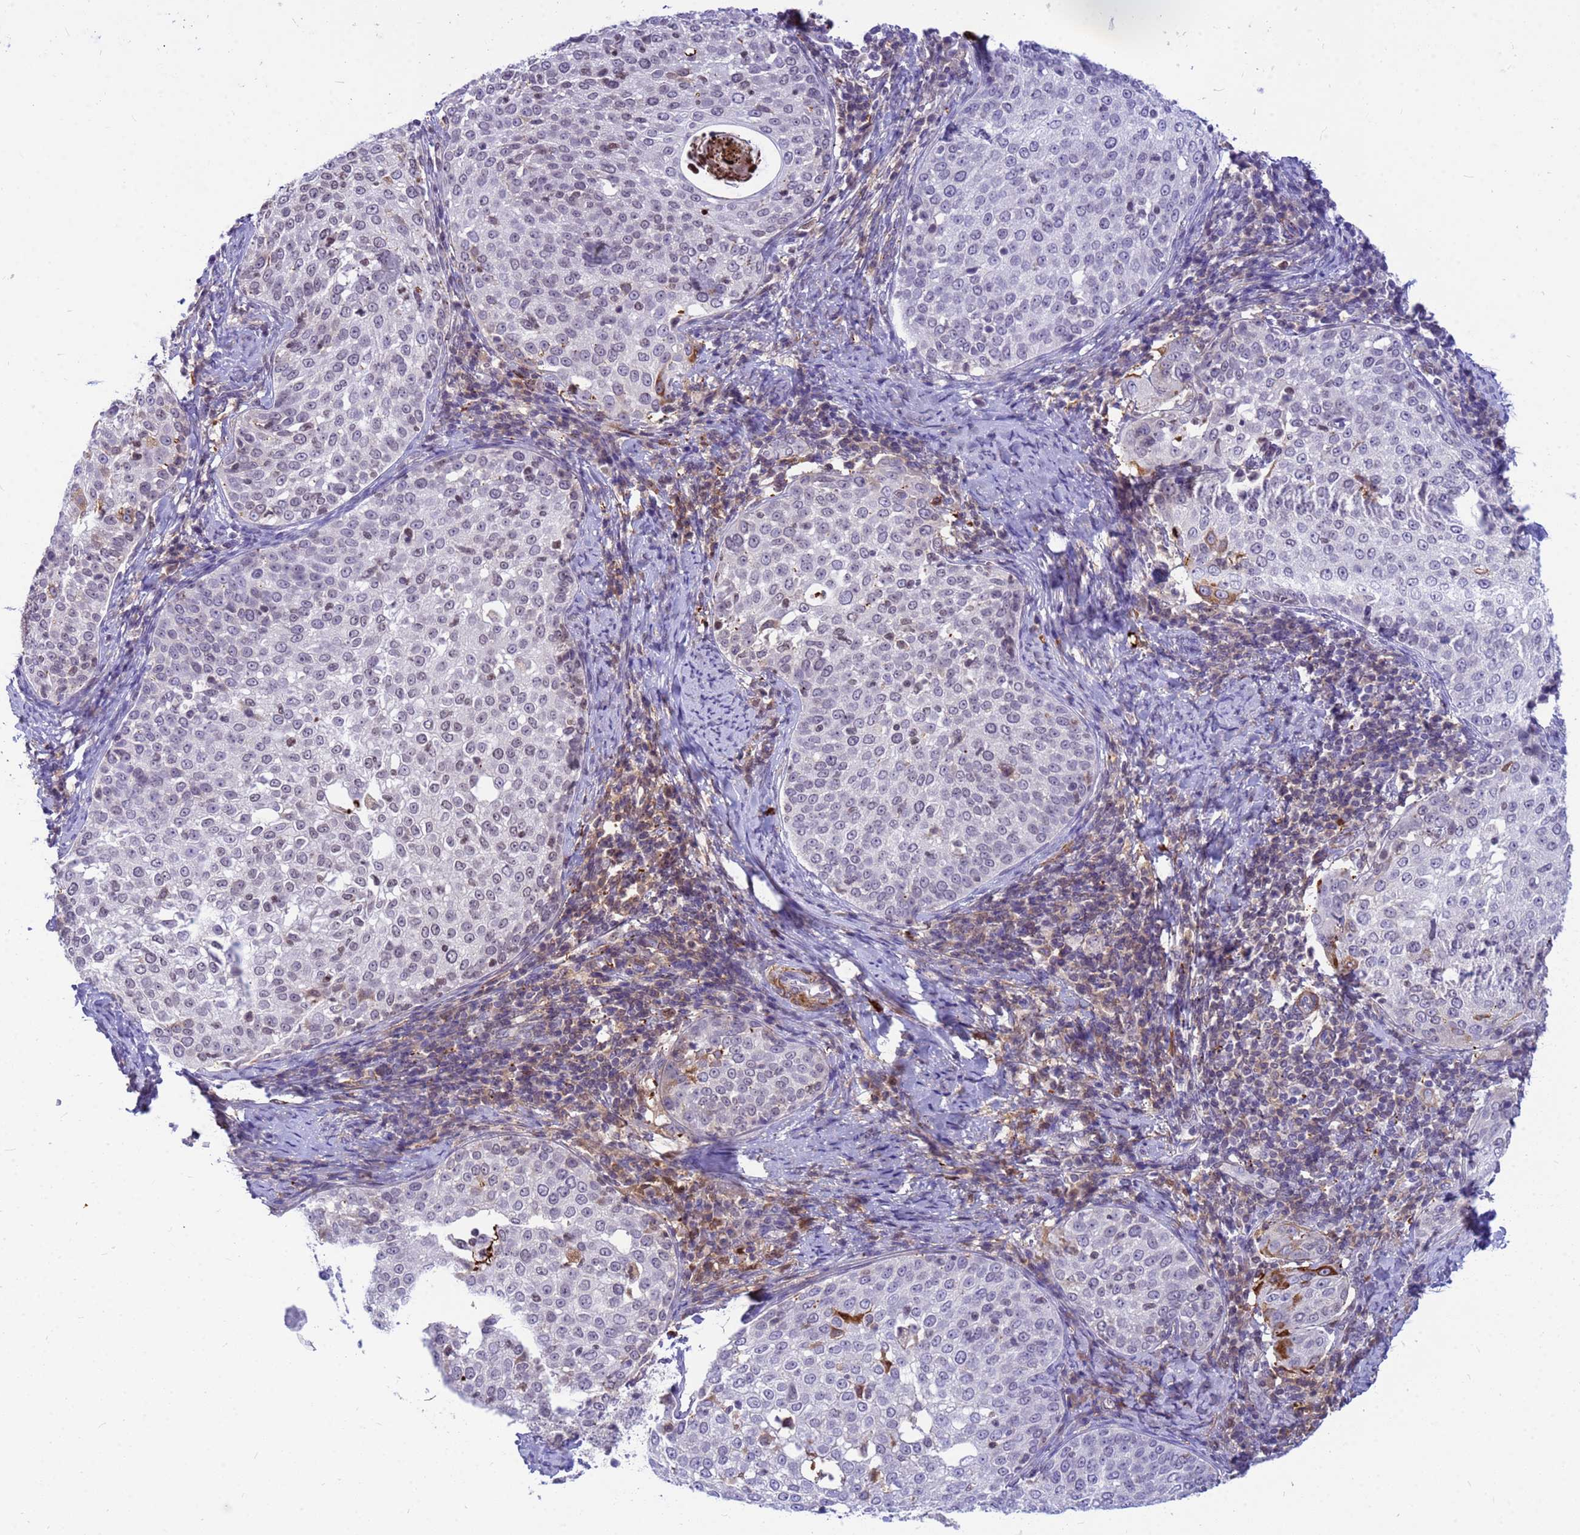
{"staining": {"intensity": "negative", "quantity": "none", "location": "none"}, "tissue": "cervical cancer", "cell_type": "Tumor cells", "image_type": "cancer", "snomed": [{"axis": "morphology", "description": "Squamous cell carcinoma, NOS"}, {"axis": "topography", "description": "Cervix"}], "caption": "Image shows no significant protein expression in tumor cells of cervical cancer. (DAB IHC, high magnification).", "gene": "ORM1", "patient": {"sex": "female", "age": 57}}